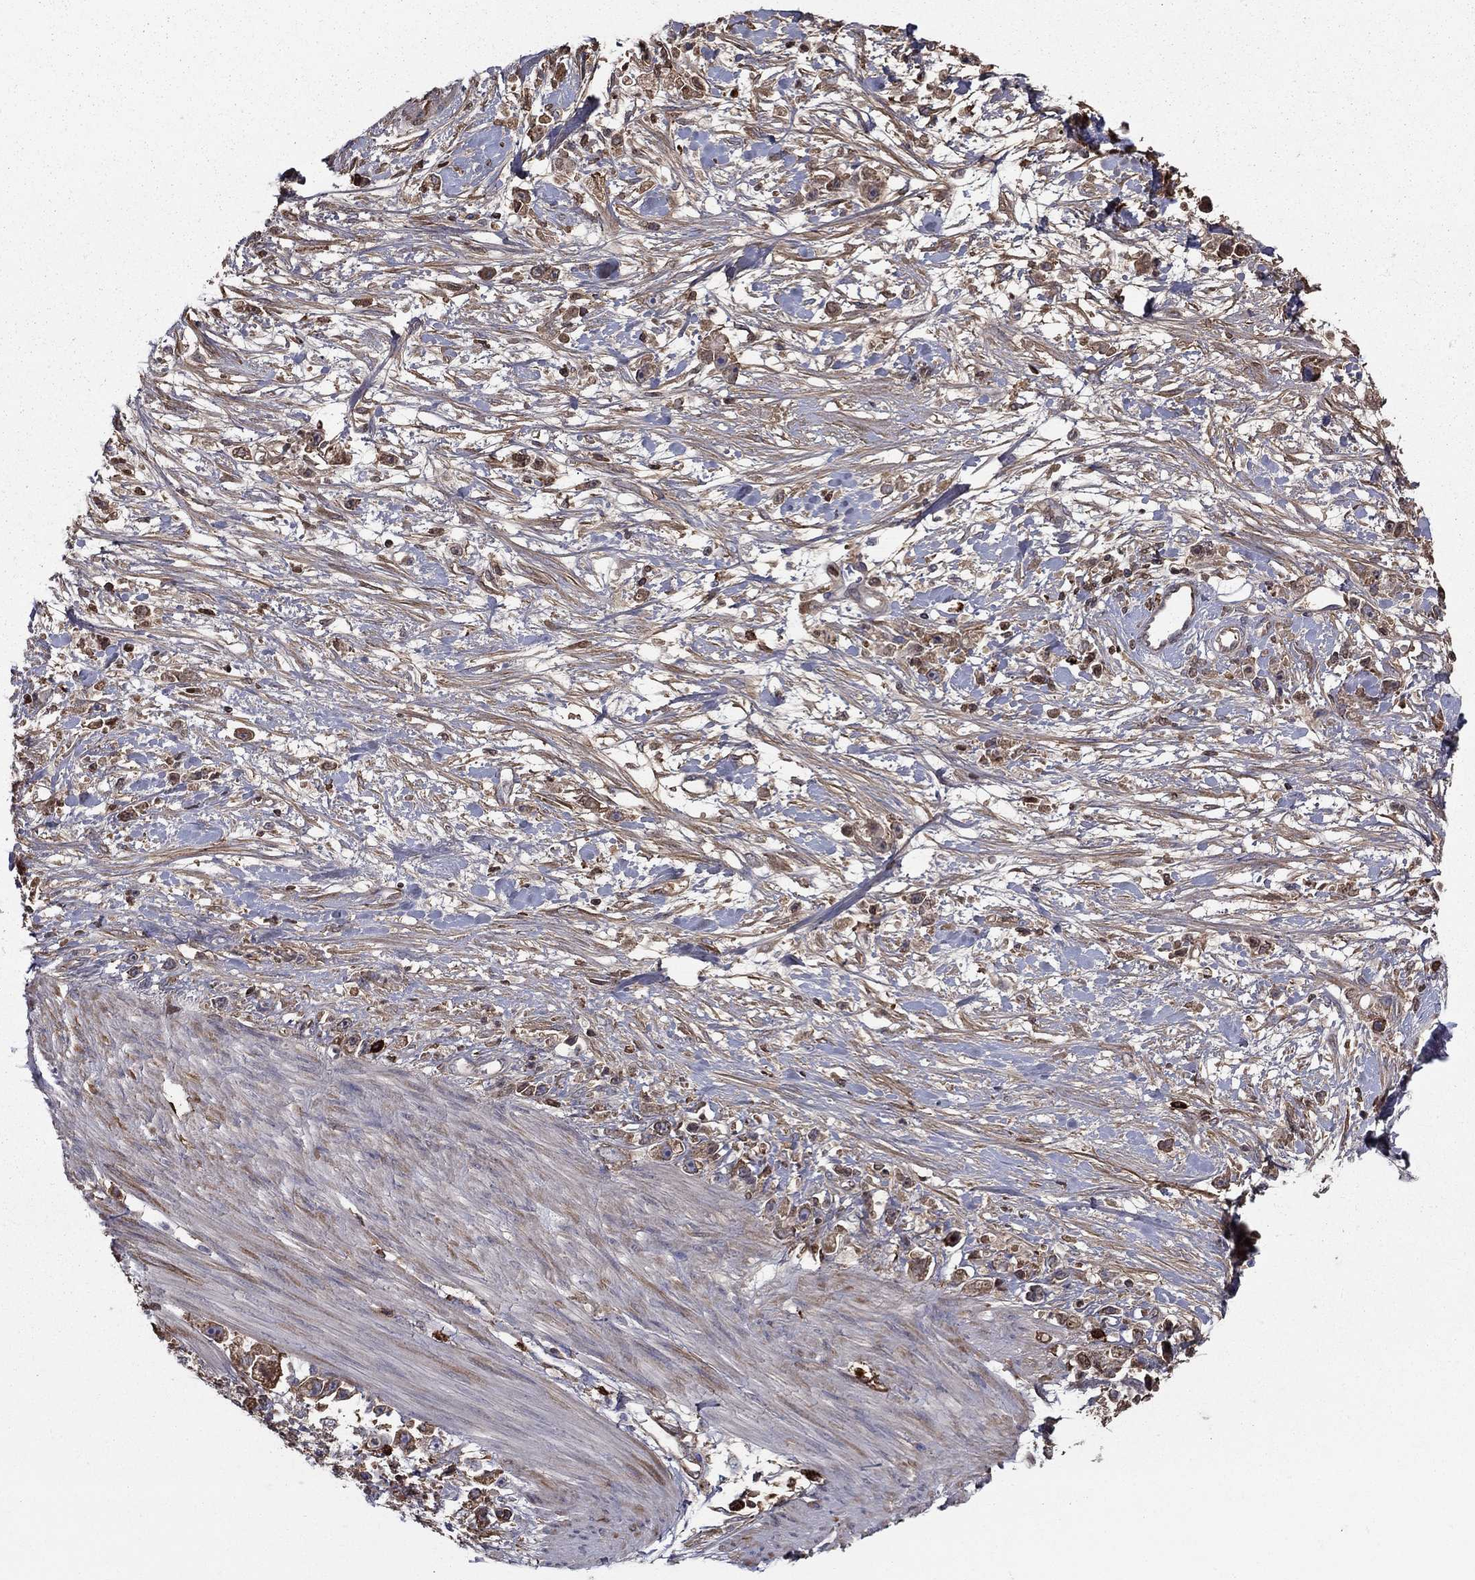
{"staining": {"intensity": "strong", "quantity": "<25%", "location": "cytoplasmic/membranous"}, "tissue": "stomach cancer", "cell_type": "Tumor cells", "image_type": "cancer", "snomed": [{"axis": "morphology", "description": "Adenocarcinoma, NOS"}, {"axis": "topography", "description": "Stomach"}], "caption": "The photomicrograph displays a brown stain indicating the presence of a protein in the cytoplasmic/membranous of tumor cells in adenocarcinoma (stomach). Nuclei are stained in blue.", "gene": "HPX", "patient": {"sex": "female", "age": 59}}